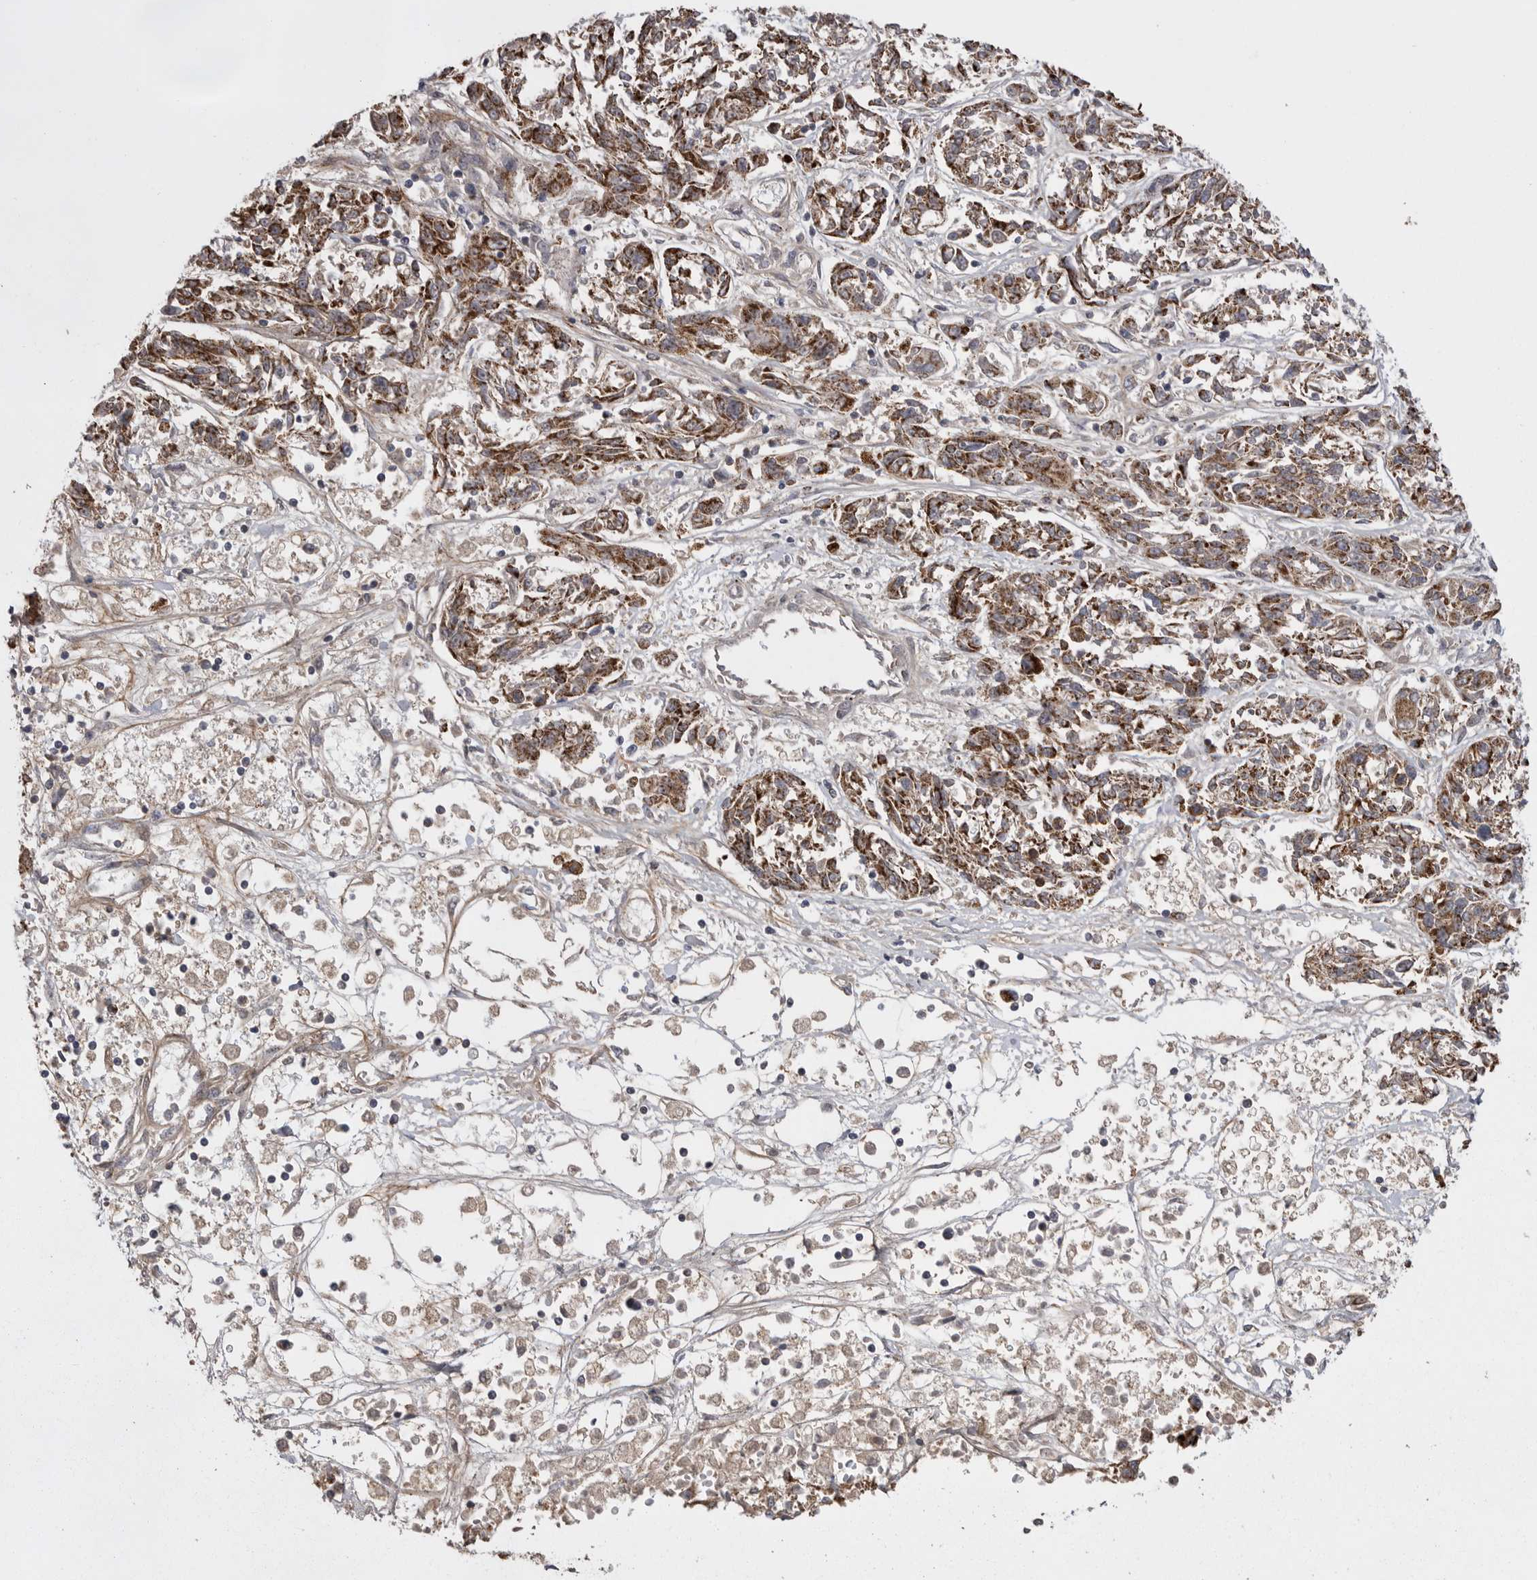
{"staining": {"intensity": "moderate", "quantity": ">75%", "location": "cytoplasmic/membranous"}, "tissue": "melanoma", "cell_type": "Tumor cells", "image_type": "cancer", "snomed": [{"axis": "morphology", "description": "Malignant melanoma, NOS"}, {"axis": "topography", "description": "Skin"}], "caption": "Tumor cells reveal medium levels of moderate cytoplasmic/membranous expression in approximately >75% of cells in melanoma.", "gene": "KYAT3", "patient": {"sex": "male", "age": 53}}